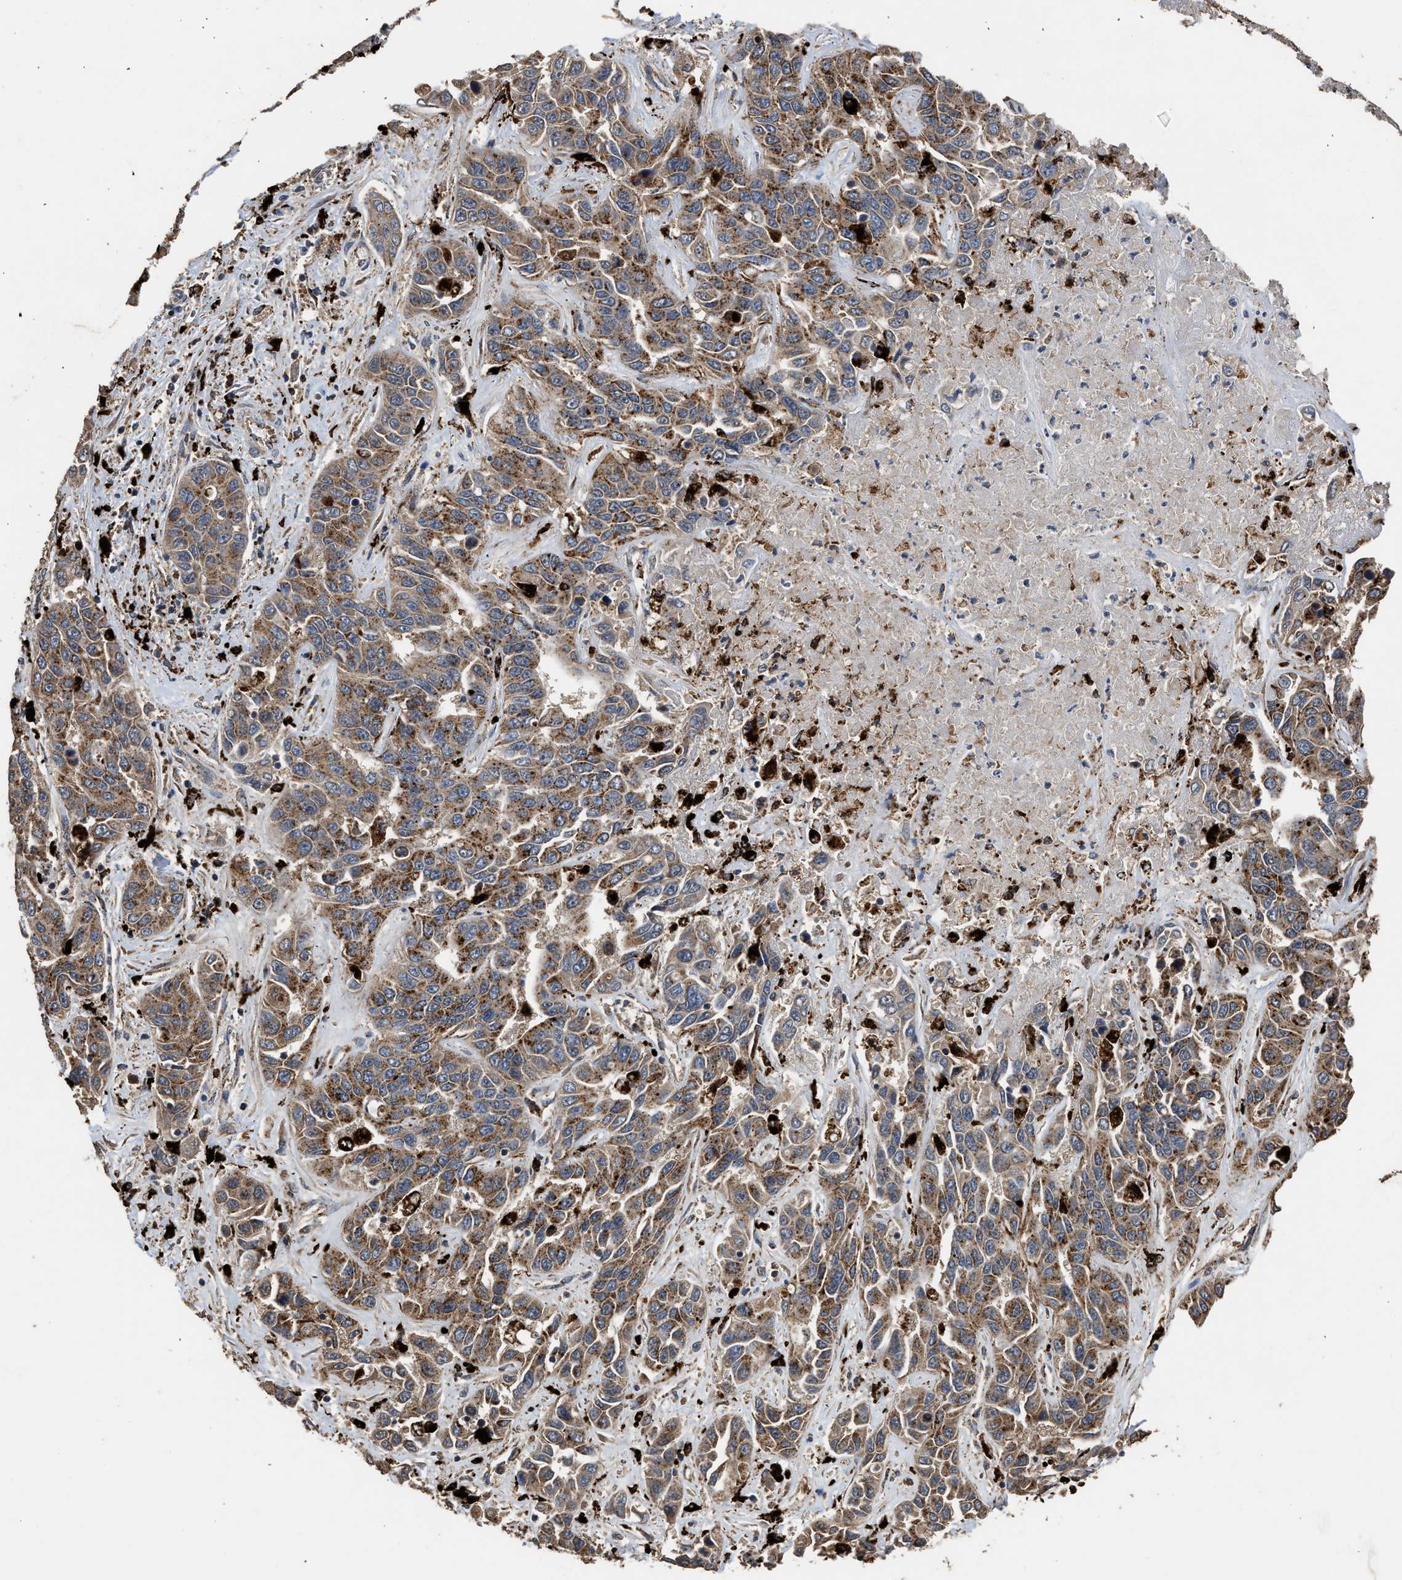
{"staining": {"intensity": "moderate", "quantity": ">75%", "location": "cytoplasmic/membranous"}, "tissue": "liver cancer", "cell_type": "Tumor cells", "image_type": "cancer", "snomed": [{"axis": "morphology", "description": "Cholangiocarcinoma"}, {"axis": "topography", "description": "Liver"}], "caption": "Protein staining of liver cancer (cholangiocarcinoma) tissue shows moderate cytoplasmic/membranous positivity in about >75% of tumor cells.", "gene": "CTSV", "patient": {"sex": "female", "age": 52}}